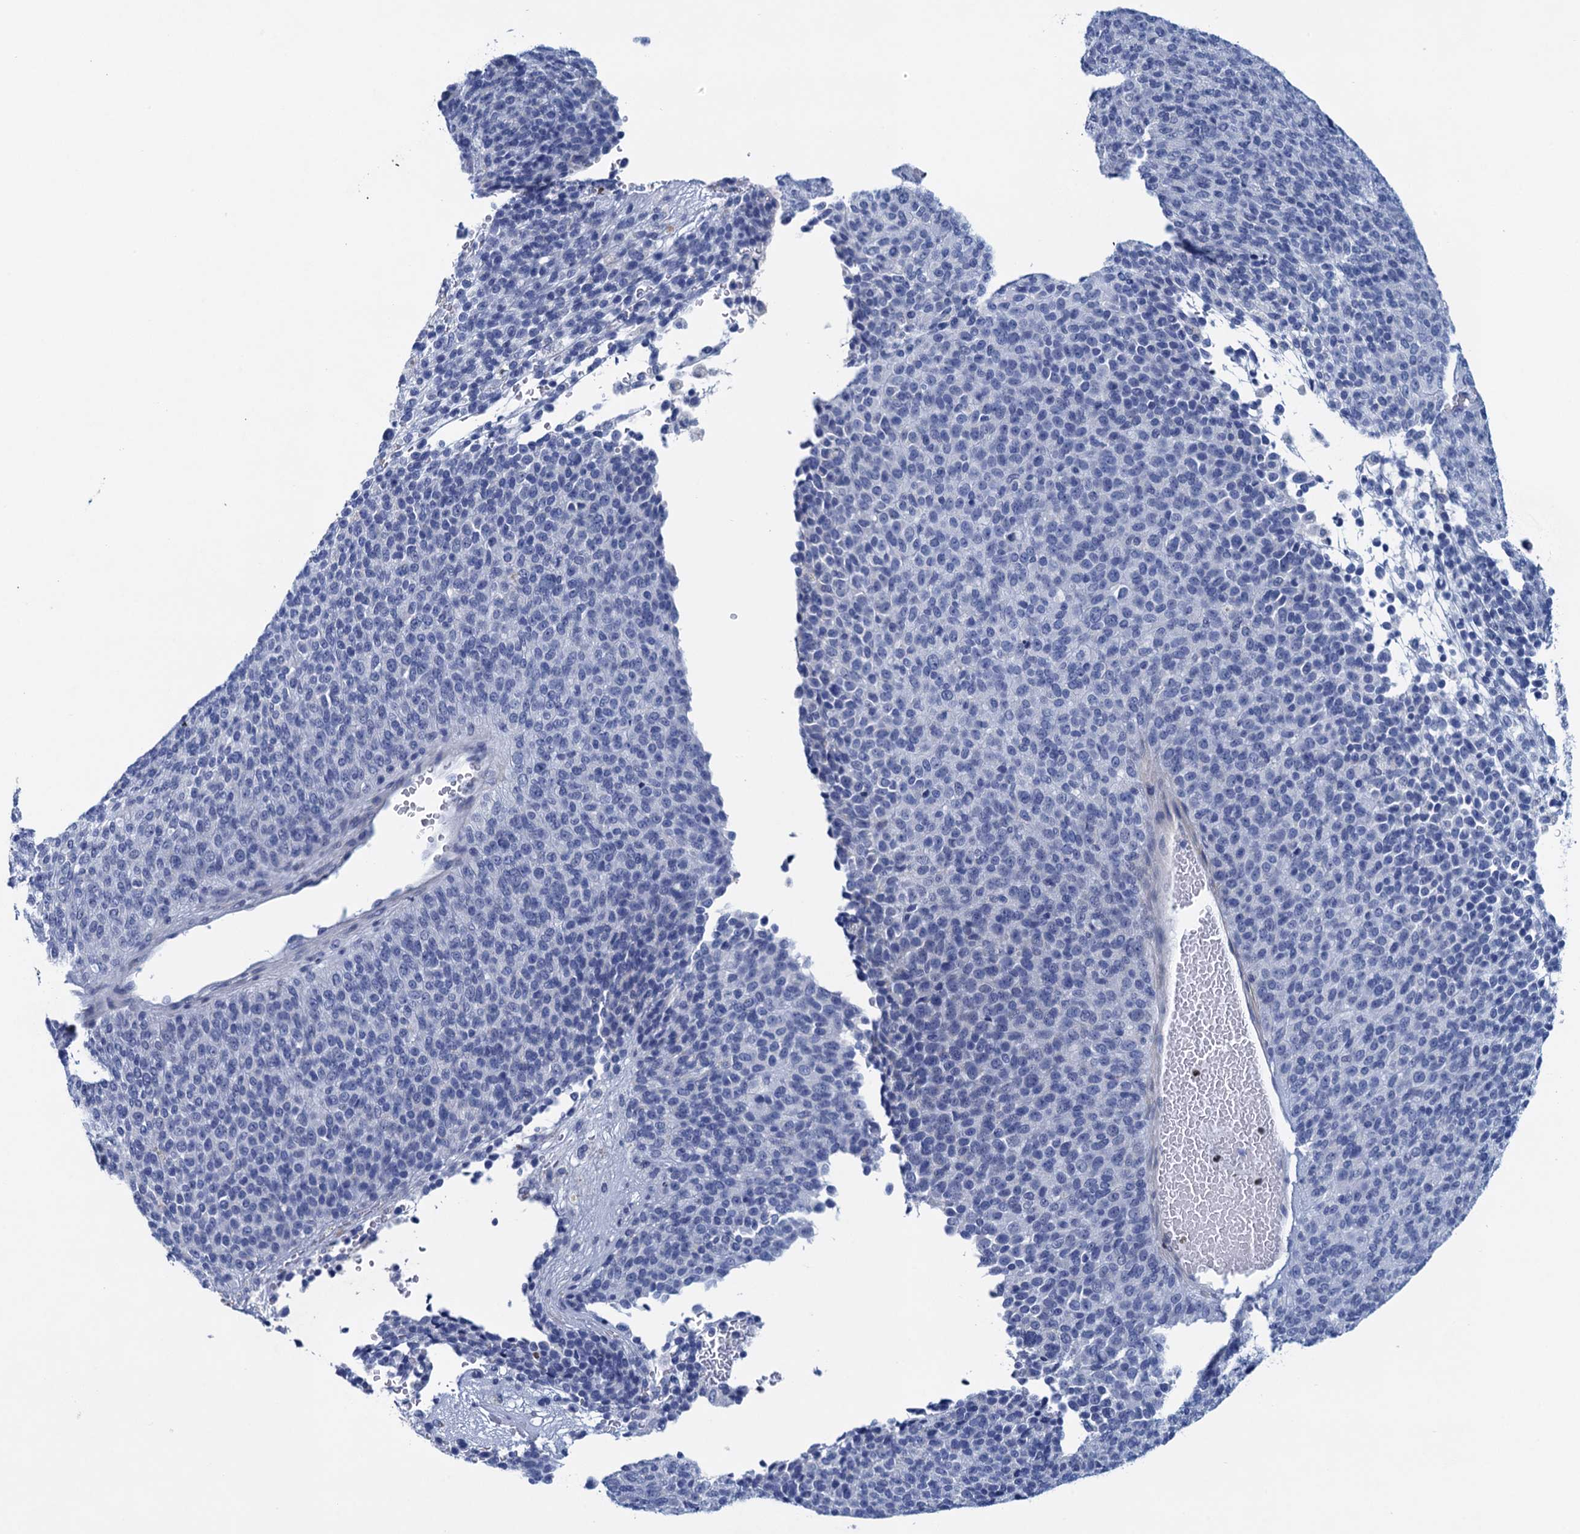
{"staining": {"intensity": "negative", "quantity": "none", "location": "none"}, "tissue": "melanoma", "cell_type": "Tumor cells", "image_type": "cancer", "snomed": [{"axis": "morphology", "description": "Malignant melanoma, Metastatic site"}, {"axis": "topography", "description": "Brain"}], "caption": "Photomicrograph shows no significant protein staining in tumor cells of melanoma. The staining is performed using DAB (3,3'-diaminobenzidine) brown chromogen with nuclei counter-stained in using hematoxylin.", "gene": "RHCG", "patient": {"sex": "female", "age": 56}}